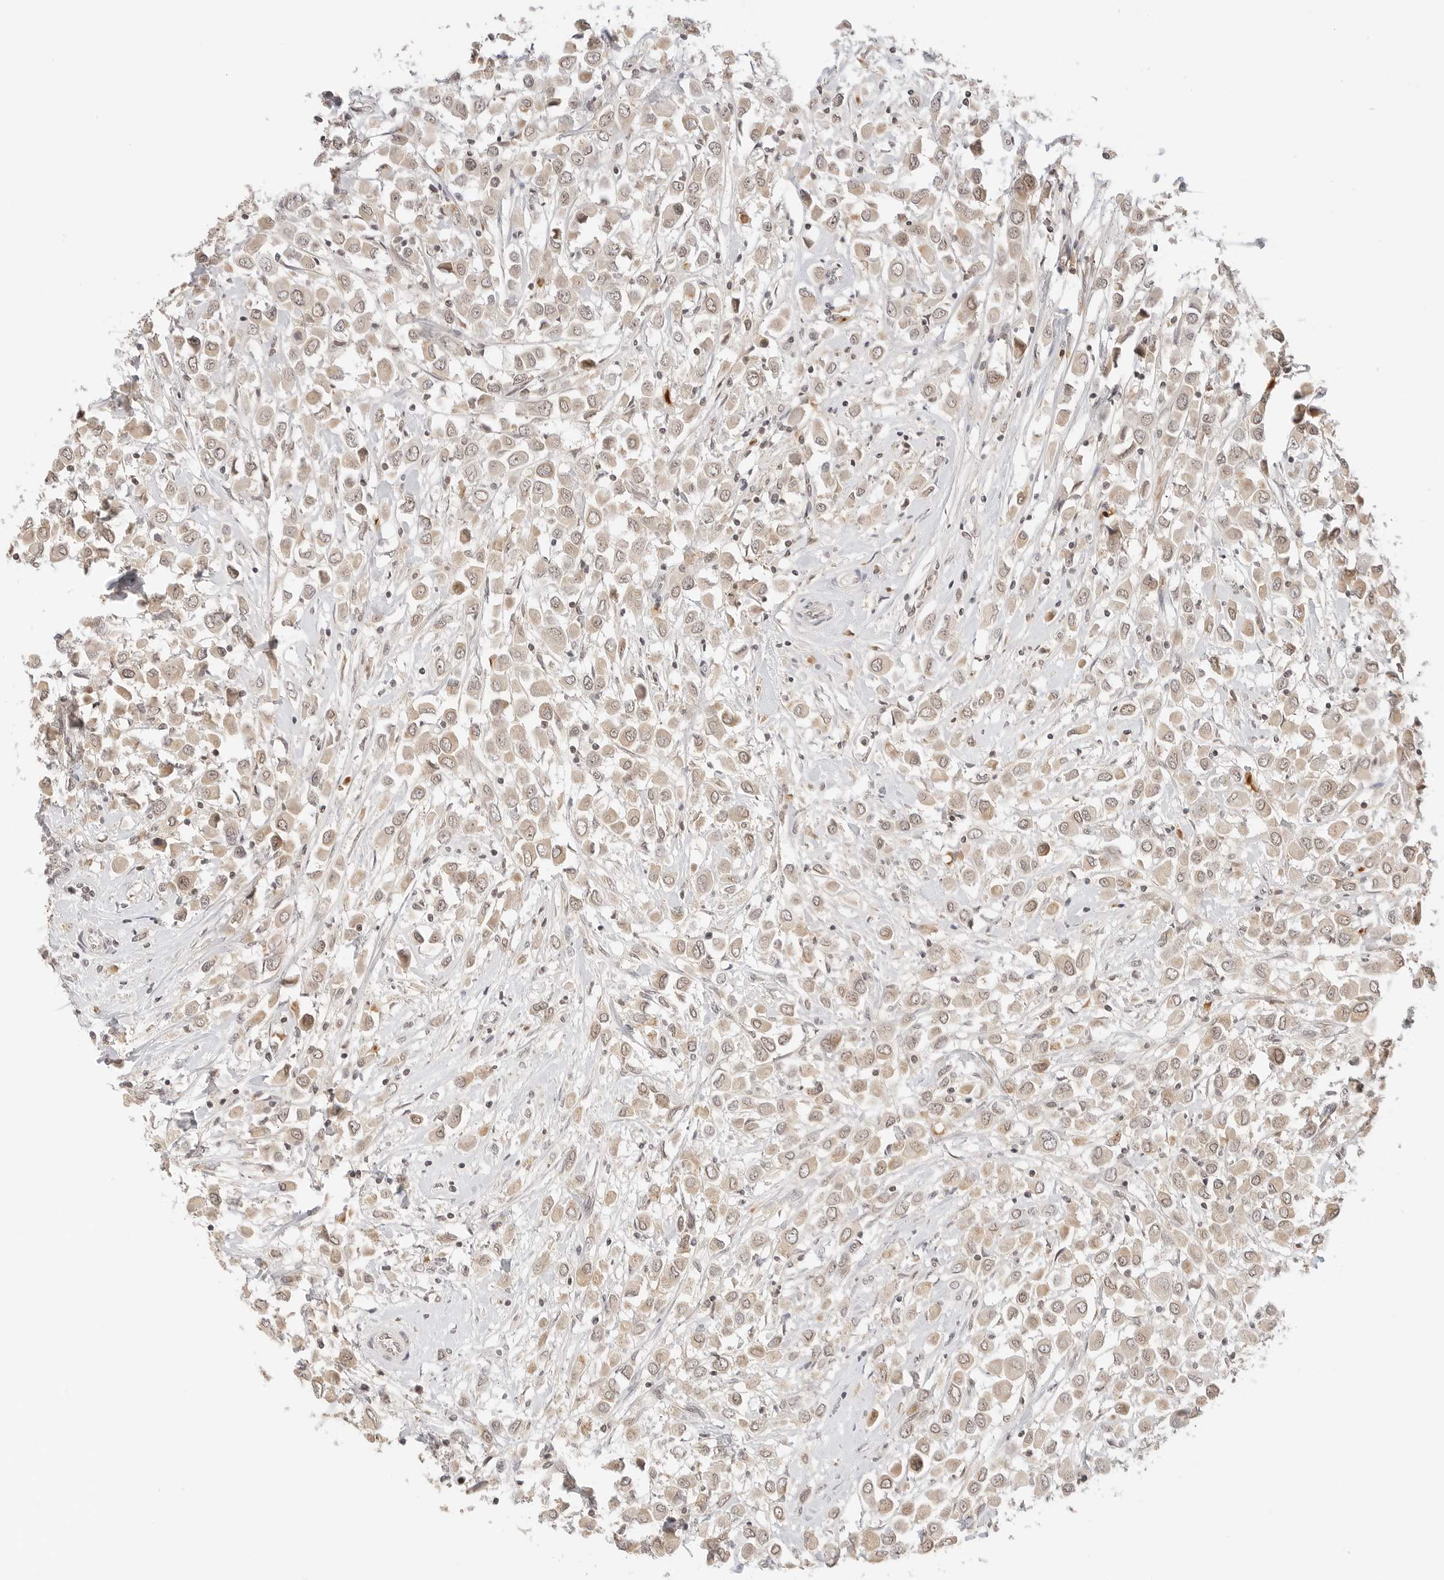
{"staining": {"intensity": "weak", "quantity": ">75%", "location": "cytoplasmic/membranous,nuclear"}, "tissue": "breast cancer", "cell_type": "Tumor cells", "image_type": "cancer", "snomed": [{"axis": "morphology", "description": "Duct carcinoma"}, {"axis": "topography", "description": "Breast"}], "caption": "Intraductal carcinoma (breast) stained for a protein (brown) displays weak cytoplasmic/membranous and nuclear positive expression in about >75% of tumor cells.", "gene": "SEPTIN4", "patient": {"sex": "female", "age": 61}}